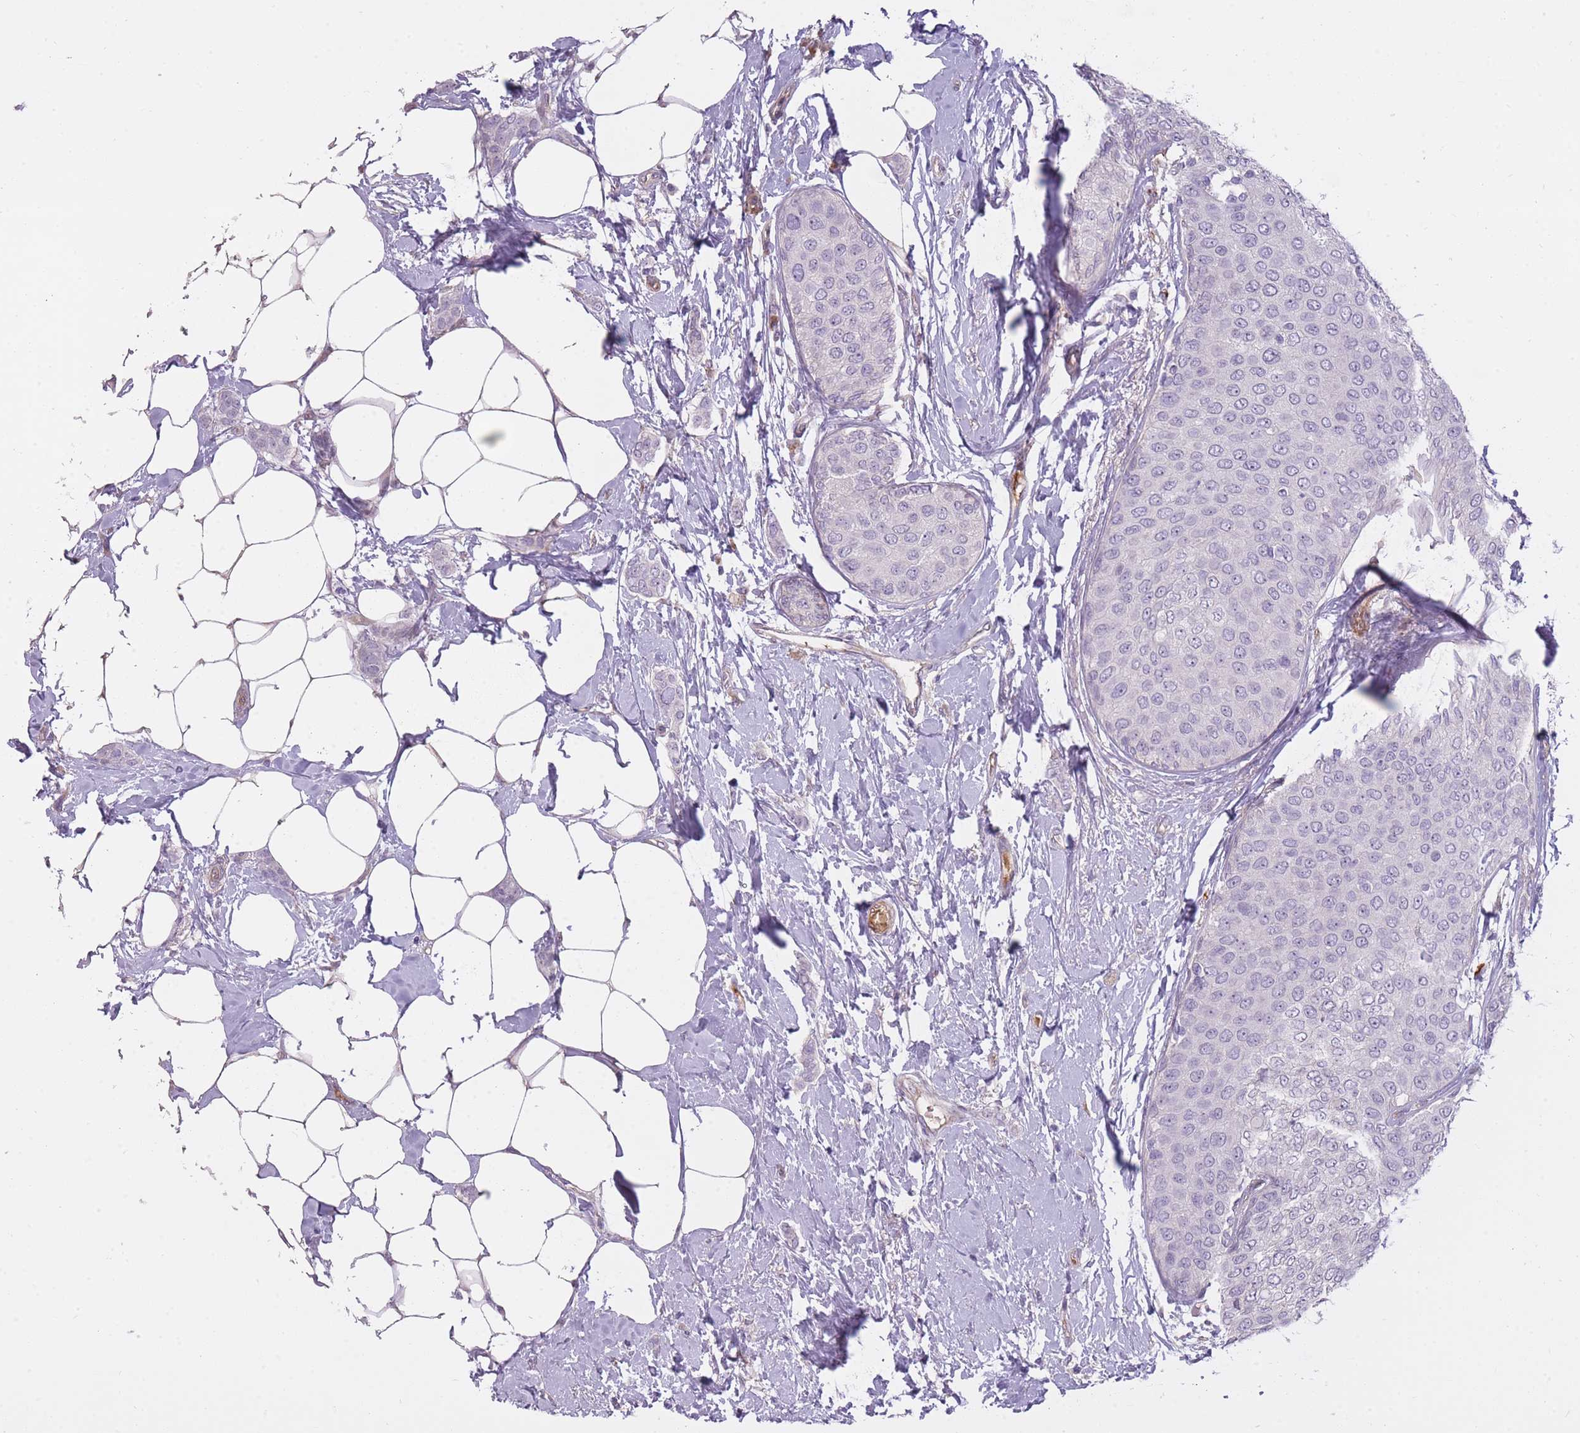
{"staining": {"intensity": "negative", "quantity": "none", "location": "none"}, "tissue": "breast cancer", "cell_type": "Tumor cells", "image_type": "cancer", "snomed": [{"axis": "morphology", "description": "Duct carcinoma"}, {"axis": "topography", "description": "Breast"}], "caption": "This is an immunohistochemistry (IHC) micrograph of infiltrating ductal carcinoma (breast). There is no staining in tumor cells.", "gene": "PGRMC2", "patient": {"sex": "female", "age": 72}}